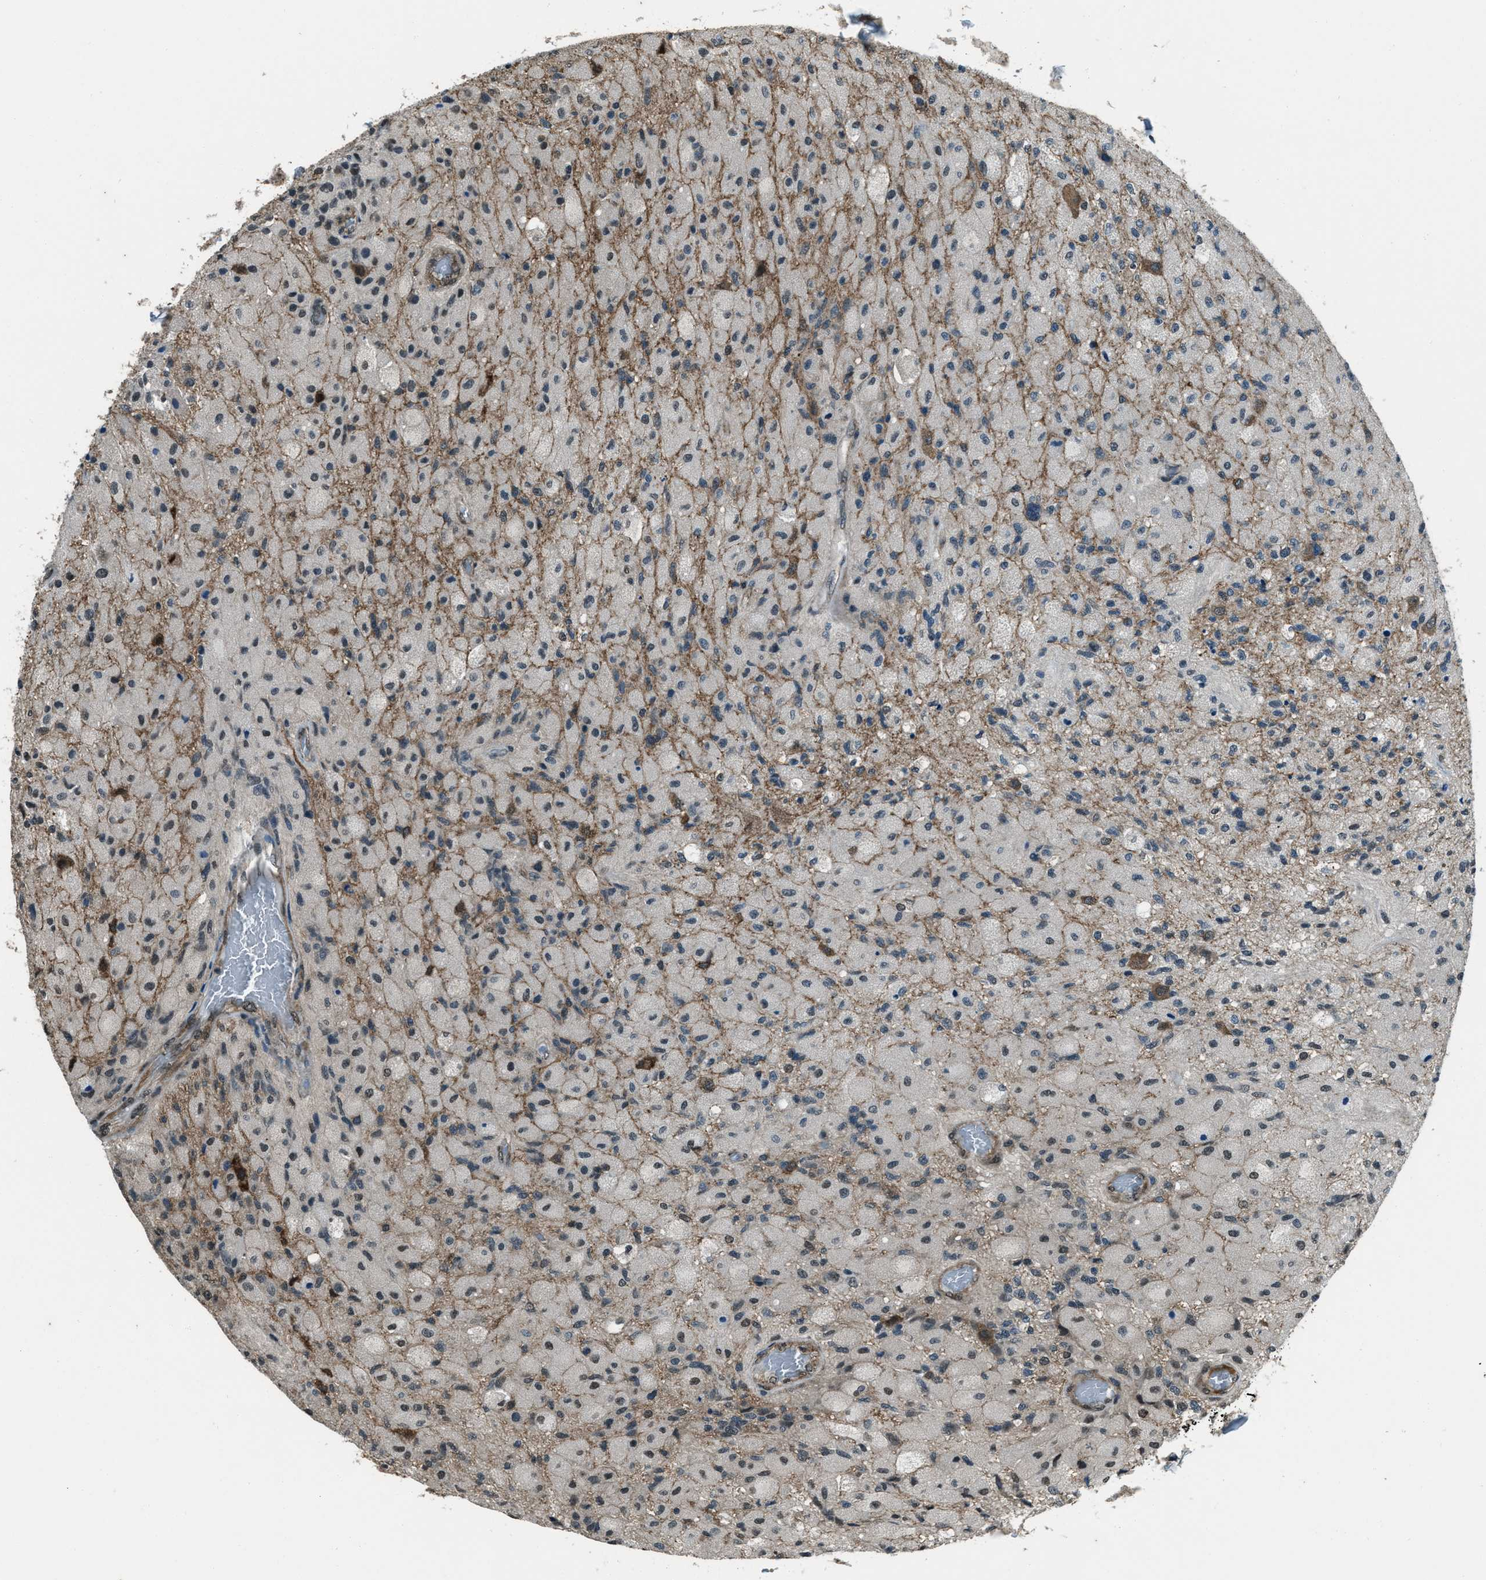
{"staining": {"intensity": "weak", "quantity": "<25%", "location": "nuclear"}, "tissue": "glioma", "cell_type": "Tumor cells", "image_type": "cancer", "snomed": [{"axis": "morphology", "description": "Normal tissue, NOS"}, {"axis": "morphology", "description": "Glioma, malignant, High grade"}, {"axis": "topography", "description": "Cerebral cortex"}], "caption": "Immunohistochemical staining of human glioma shows no significant positivity in tumor cells.", "gene": "SVIL", "patient": {"sex": "male", "age": 77}}